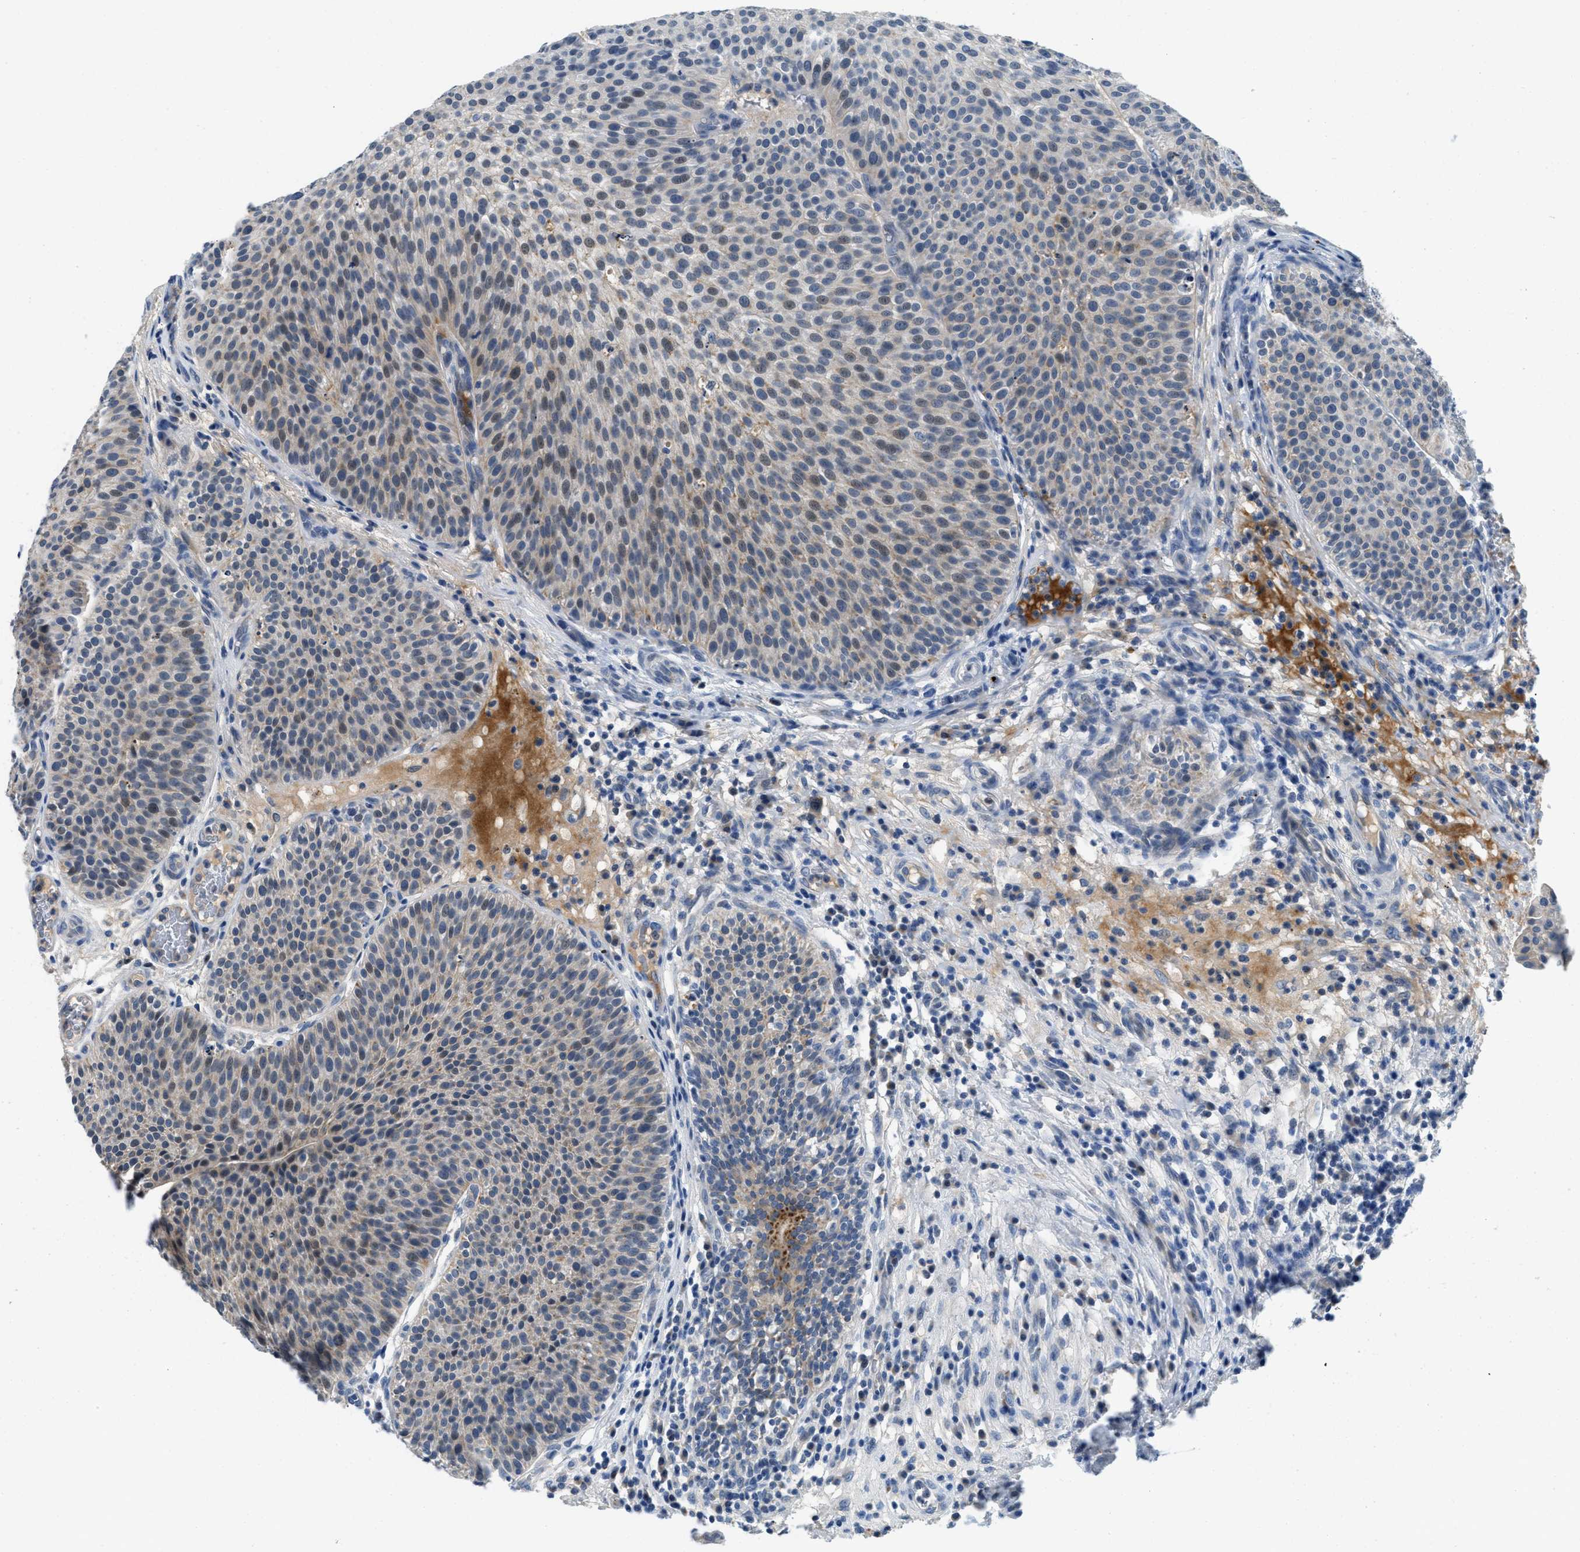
{"staining": {"intensity": "weak", "quantity": "25%-75%", "location": "cytoplasmic/membranous"}, "tissue": "urothelial cancer", "cell_type": "Tumor cells", "image_type": "cancer", "snomed": [{"axis": "morphology", "description": "Urothelial carcinoma, Low grade"}, {"axis": "topography", "description": "Smooth muscle"}, {"axis": "topography", "description": "Urinary bladder"}], "caption": "Brown immunohistochemical staining in low-grade urothelial carcinoma reveals weak cytoplasmic/membranous staining in approximately 25%-75% of tumor cells.", "gene": "TSPAN3", "patient": {"sex": "male", "age": 60}}